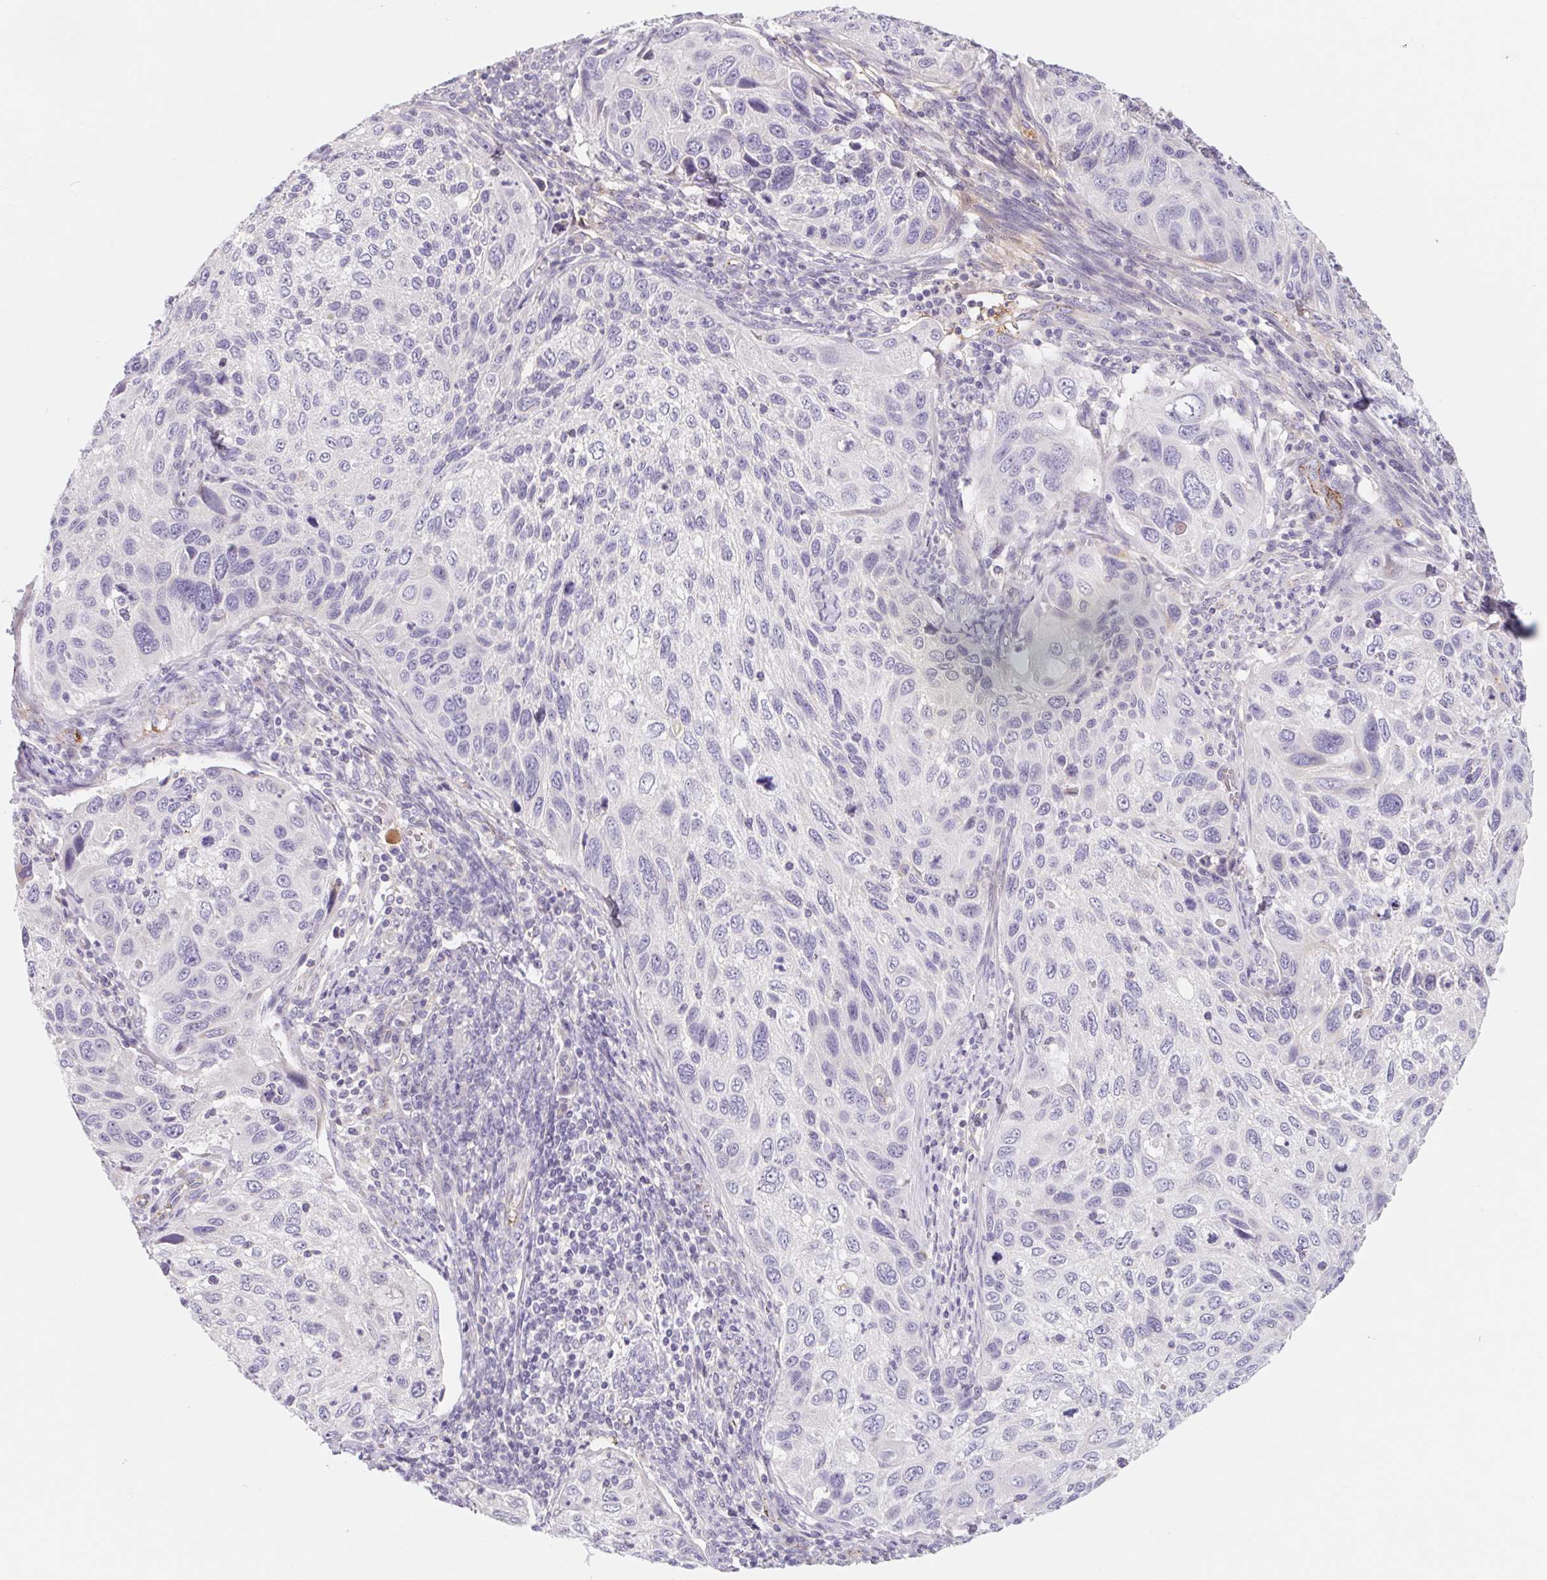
{"staining": {"intensity": "negative", "quantity": "none", "location": "none"}, "tissue": "cervical cancer", "cell_type": "Tumor cells", "image_type": "cancer", "snomed": [{"axis": "morphology", "description": "Squamous cell carcinoma, NOS"}, {"axis": "topography", "description": "Cervix"}], "caption": "Tumor cells are negative for protein expression in human cervical cancer. (Stains: DAB (3,3'-diaminobenzidine) immunohistochemistry with hematoxylin counter stain, Microscopy: brightfield microscopy at high magnification).", "gene": "LPA", "patient": {"sex": "female", "age": 70}}